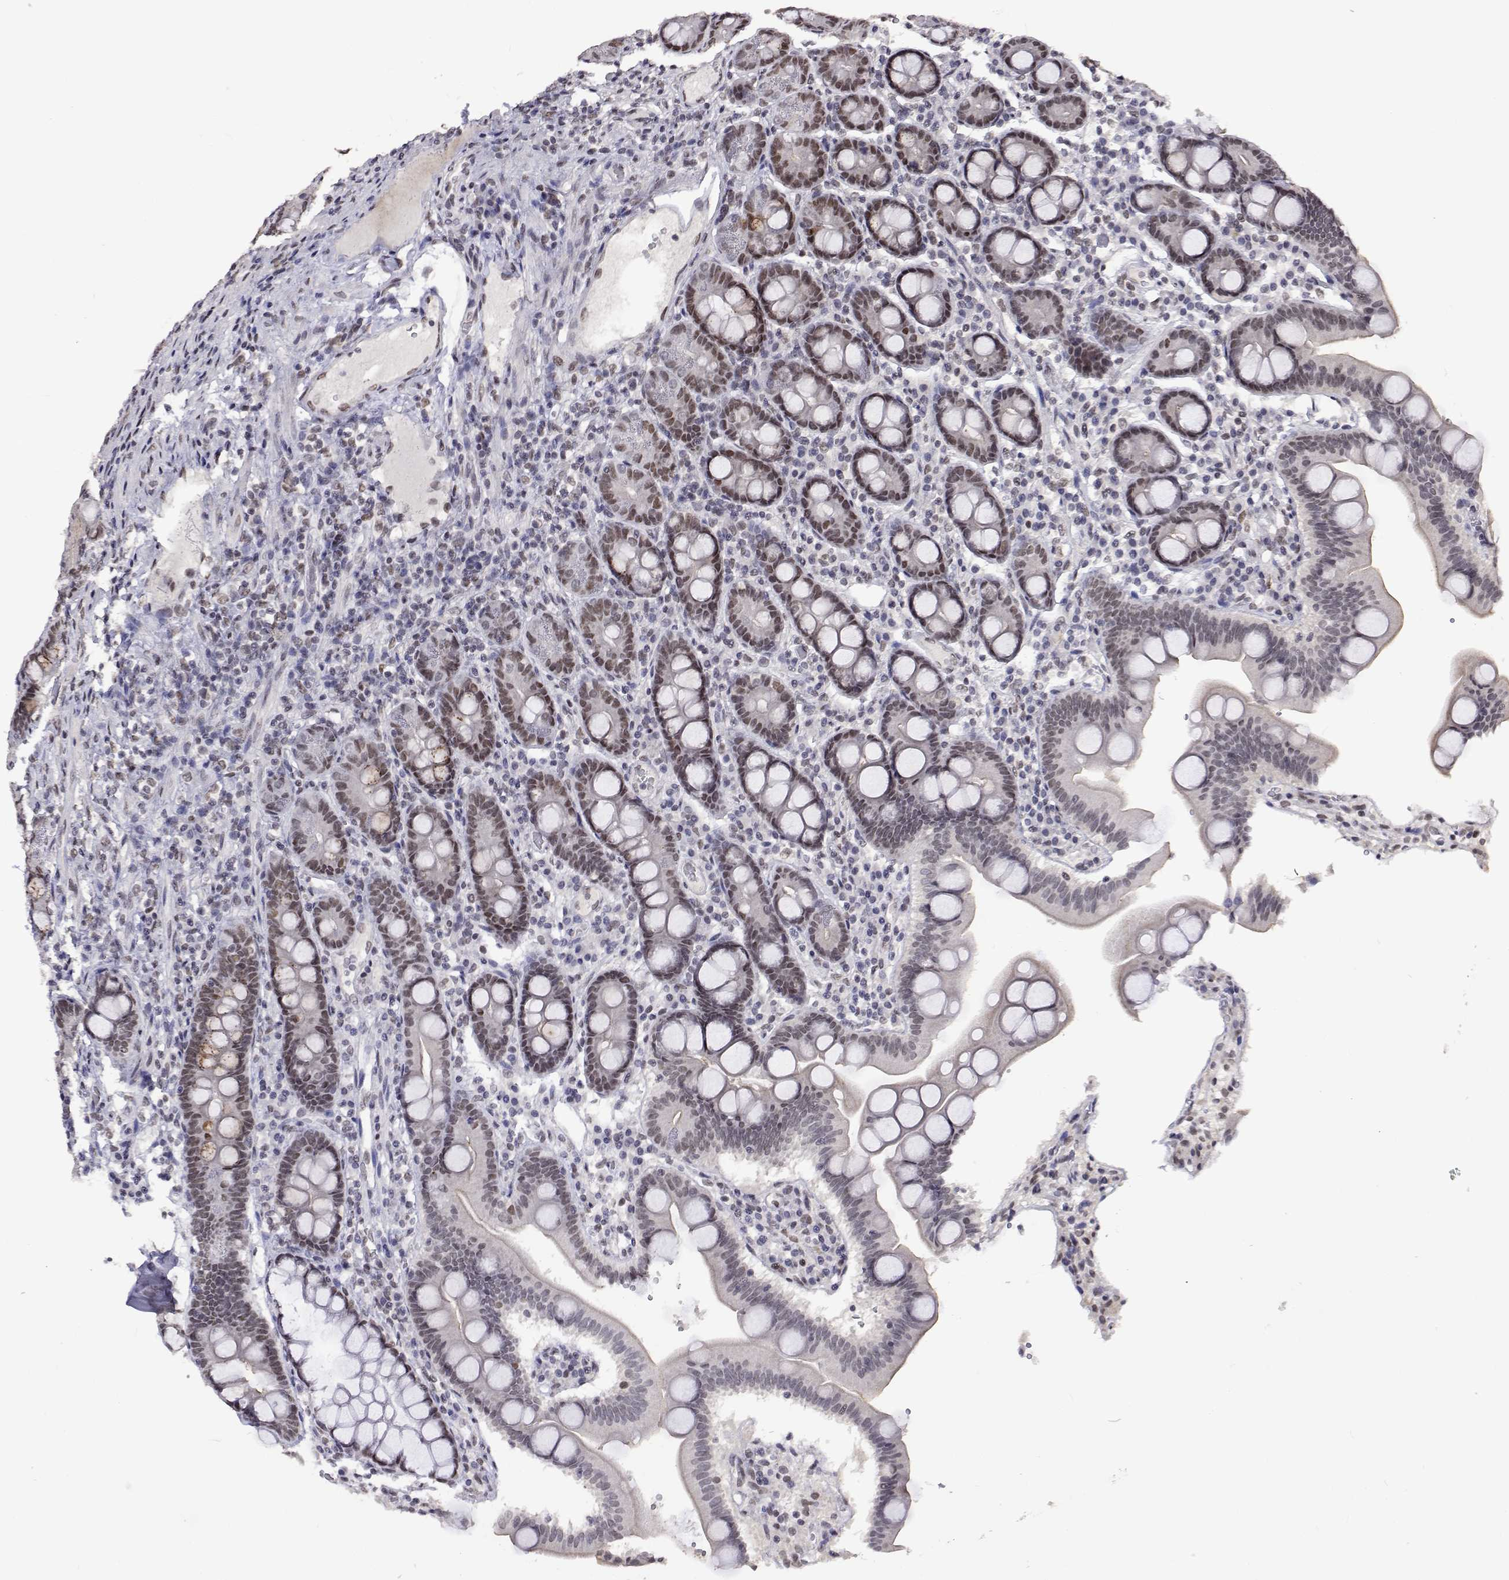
{"staining": {"intensity": "moderate", "quantity": "25%-75%", "location": "nuclear"}, "tissue": "duodenum", "cell_type": "Glandular cells", "image_type": "normal", "snomed": [{"axis": "morphology", "description": "Normal tissue, NOS"}, {"axis": "topography", "description": "Pancreas"}, {"axis": "topography", "description": "Duodenum"}], "caption": "Duodenum stained with immunohistochemistry (IHC) demonstrates moderate nuclear positivity in approximately 25%-75% of glandular cells.", "gene": "HNRNPA0", "patient": {"sex": "male", "age": 59}}